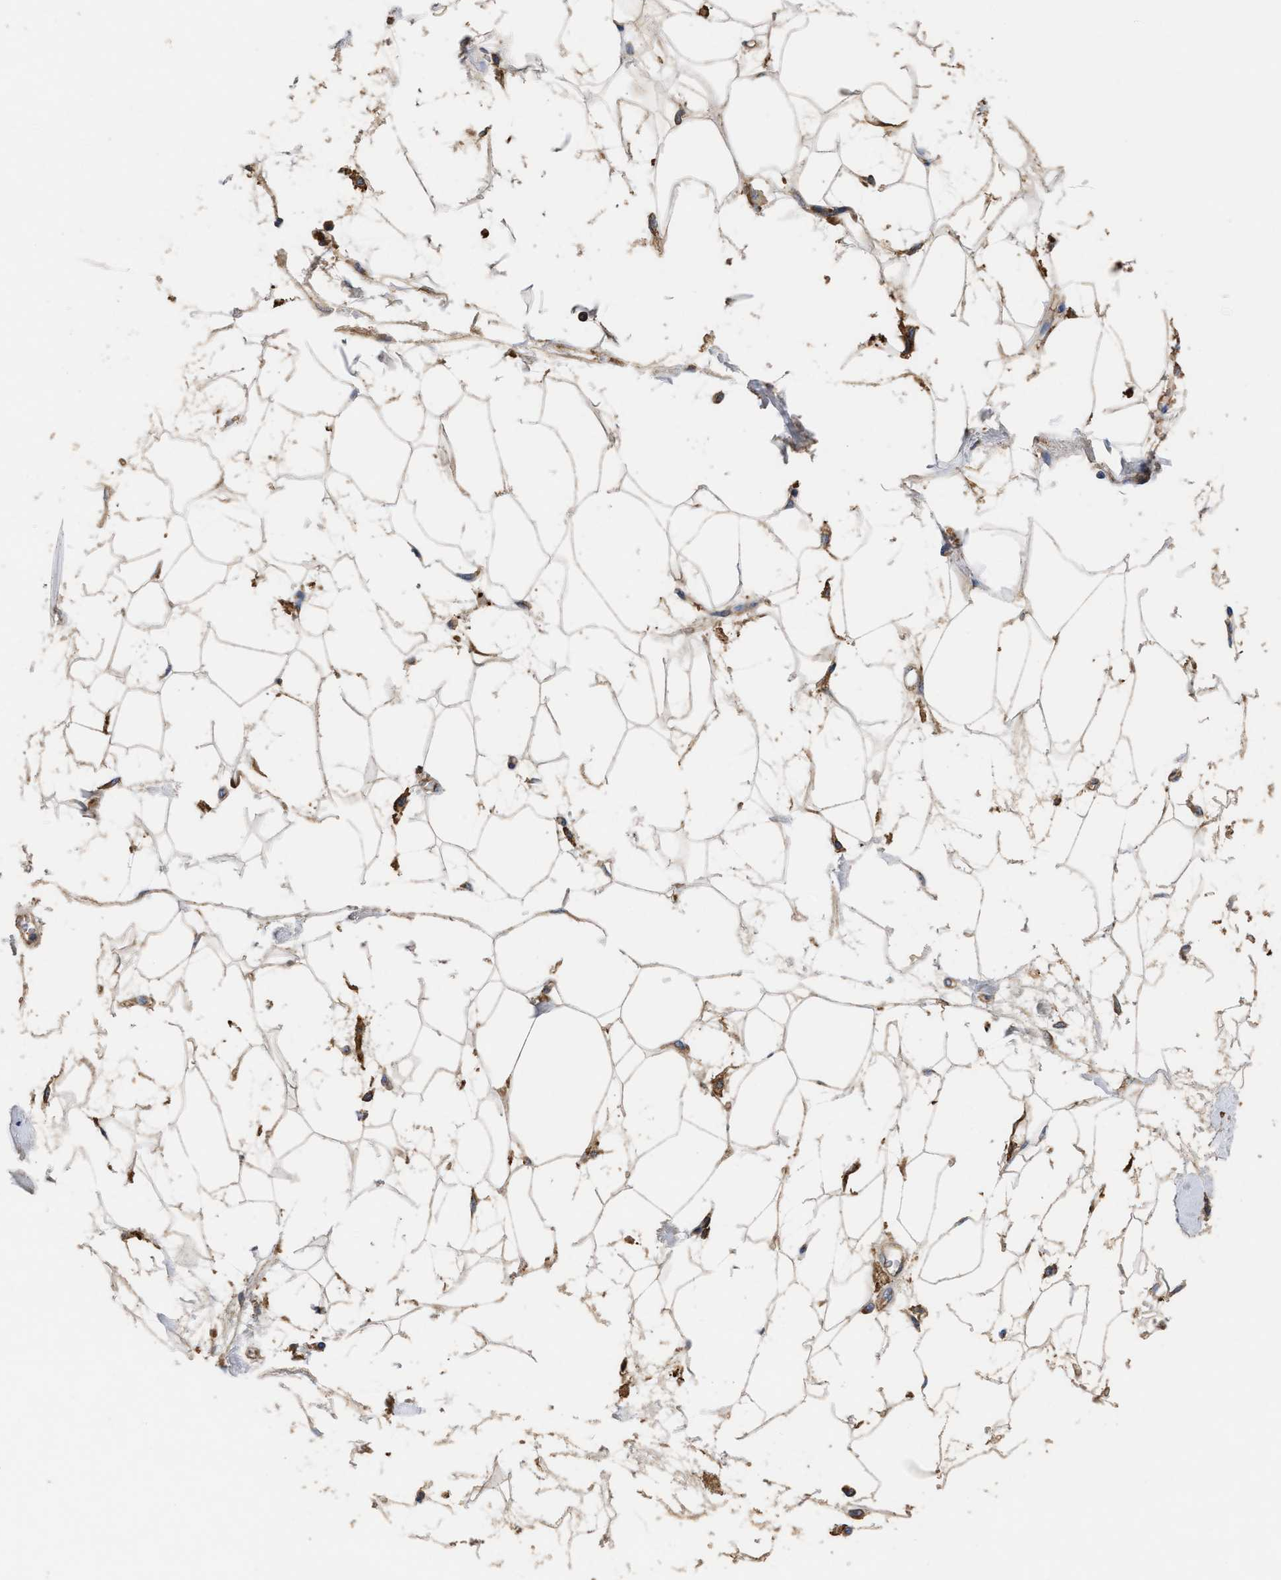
{"staining": {"intensity": "moderate", "quantity": ">75%", "location": "cytoplasmic/membranous"}, "tissue": "adipose tissue", "cell_type": "Adipocytes", "image_type": "normal", "snomed": [{"axis": "morphology", "description": "Normal tissue, NOS"}, {"axis": "morphology", "description": "Adenocarcinoma, NOS"}, {"axis": "topography", "description": "Duodenum"}, {"axis": "topography", "description": "Peripheral nerve tissue"}], "caption": "A high-resolution photomicrograph shows immunohistochemistry staining of normal adipose tissue, which displays moderate cytoplasmic/membranous staining in approximately >75% of adipocytes.", "gene": "KLB", "patient": {"sex": "female", "age": 60}}